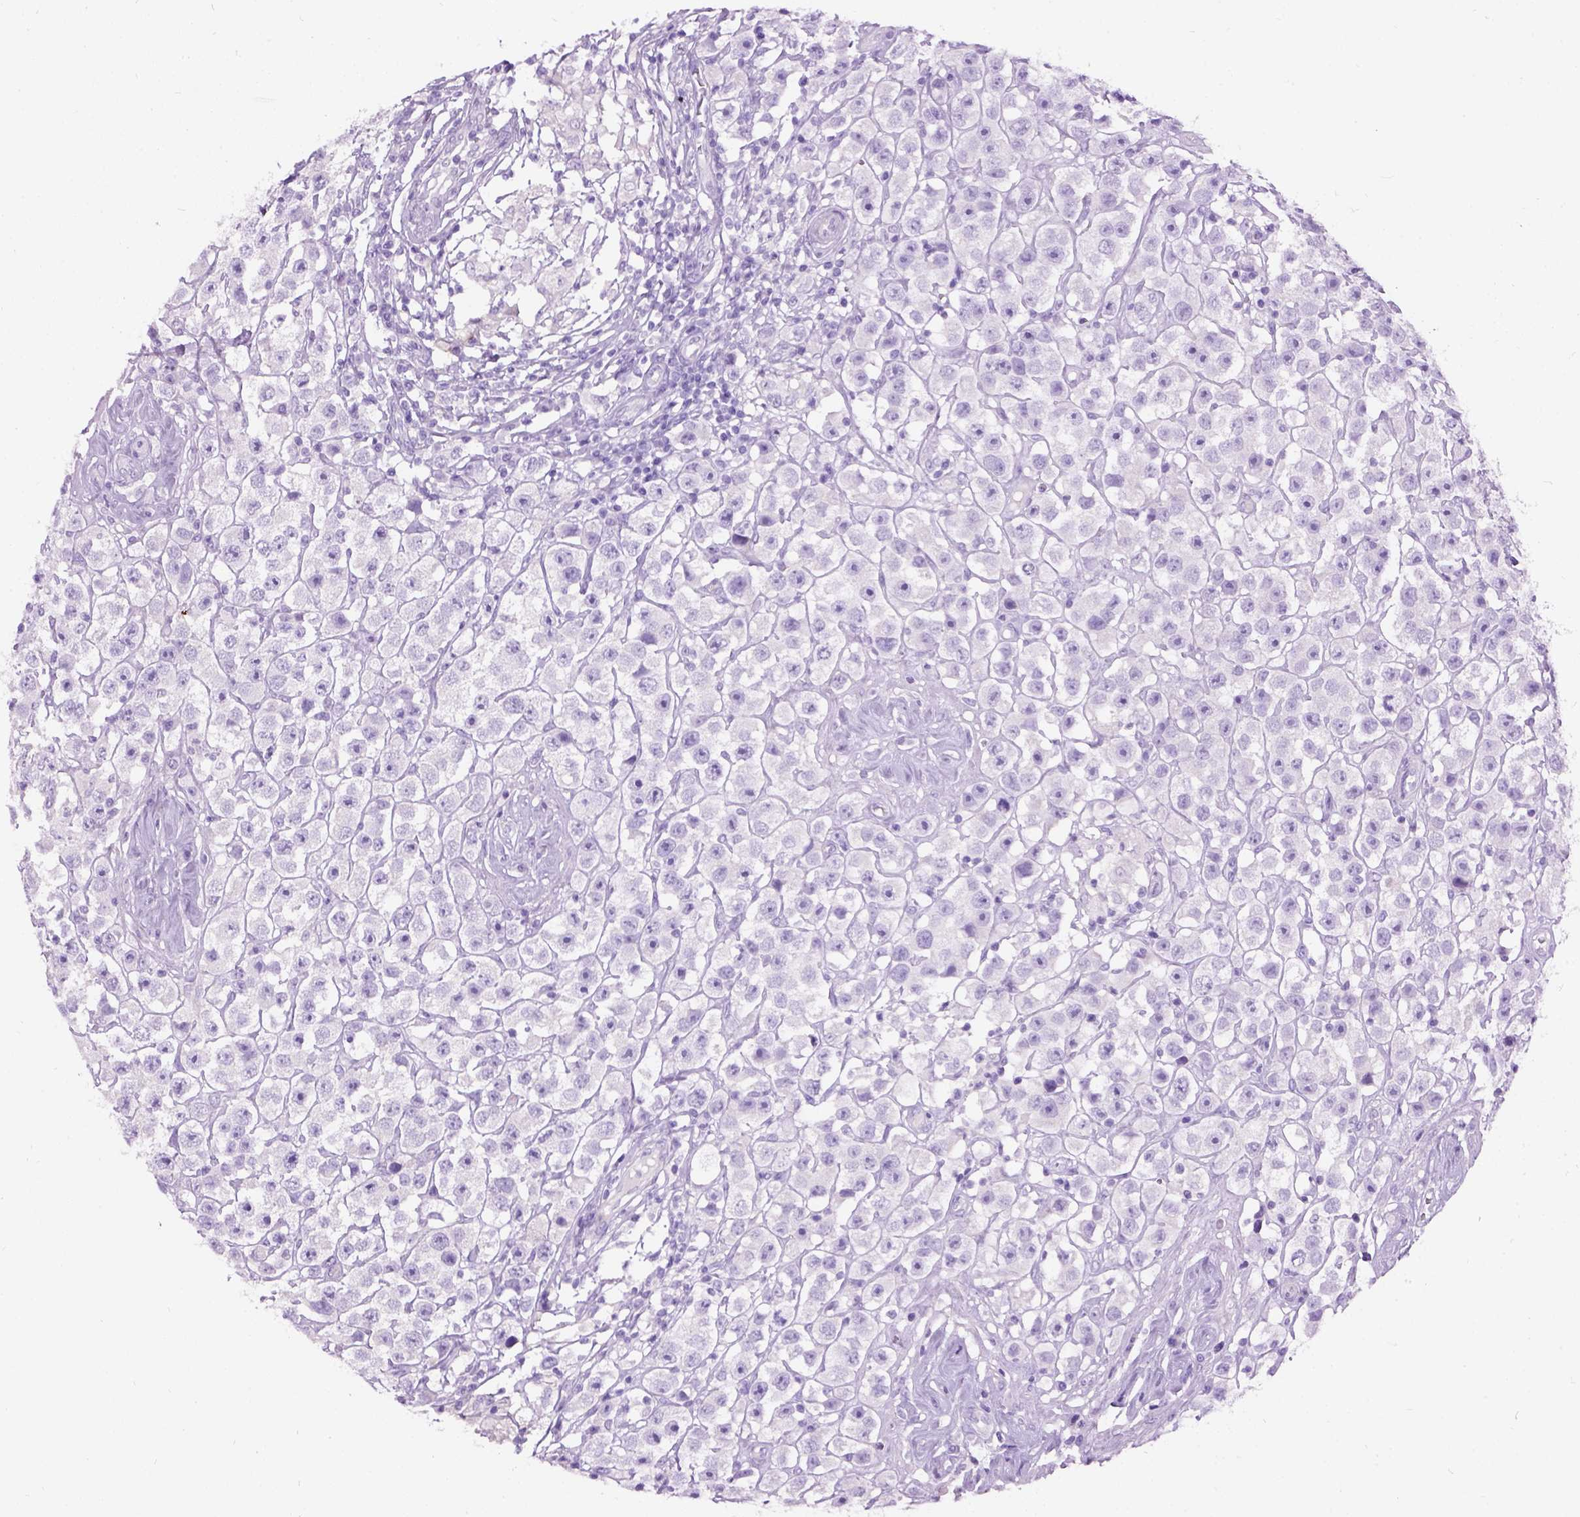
{"staining": {"intensity": "negative", "quantity": "none", "location": "none"}, "tissue": "testis cancer", "cell_type": "Tumor cells", "image_type": "cancer", "snomed": [{"axis": "morphology", "description": "Seminoma, NOS"}, {"axis": "topography", "description": "Testis"}], "caption": "A high-resolution photomicrograph shows immunohistochemistry (IHC) staining of testis cancer, which reveals no significant positivity in tumor cells. (DAB IHC, high magnification).", "gene": "GABRB2", "patient": {"sex": "male", "age": 45}}